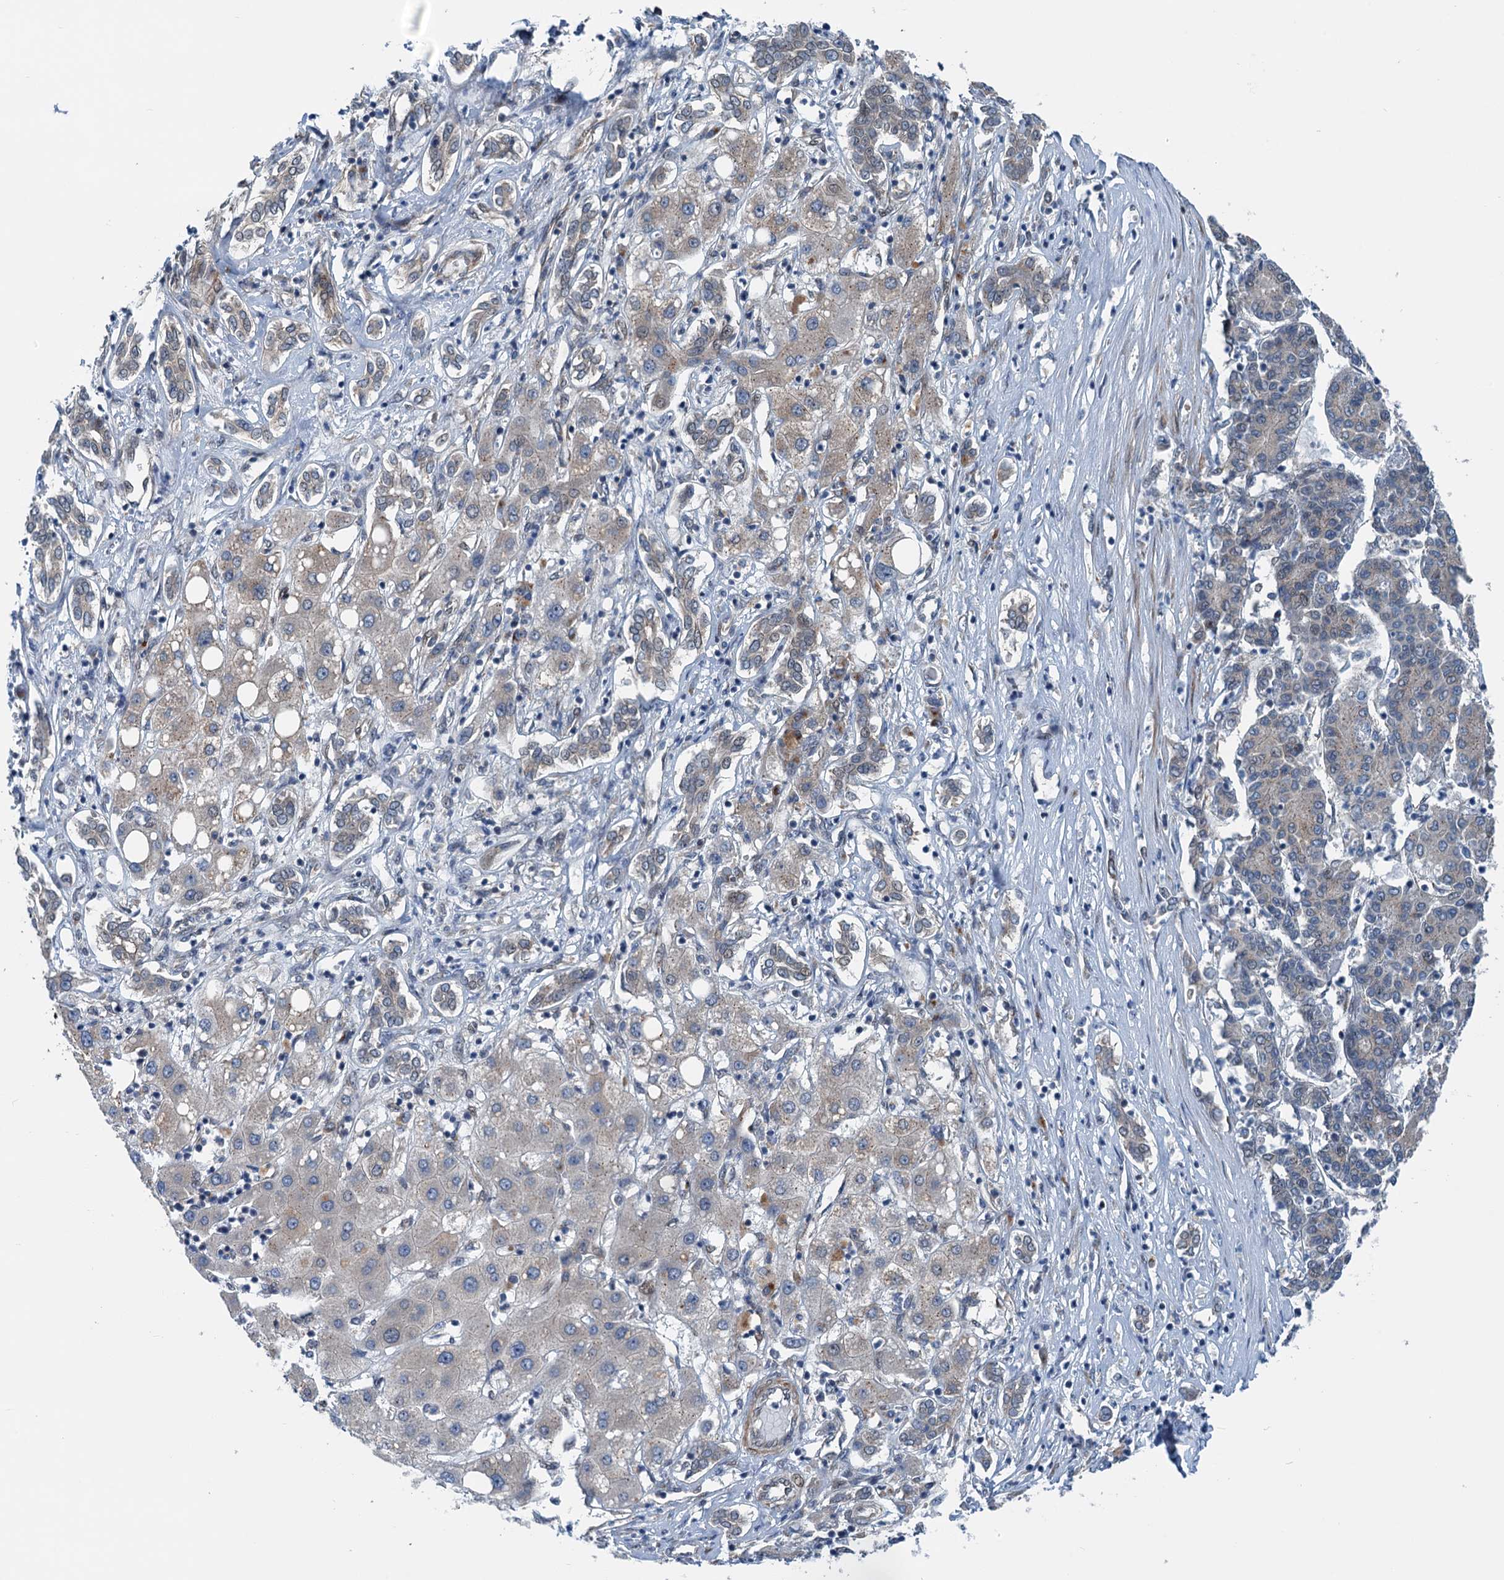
{"staining": {"intensity": "weak", "quantity": "<25%", "location": "cytoplasmic/membranous,nuclear"}, "tissue": "liver cancer", "cell_type": "Tumor cells", "image_type": "cancer", "snomed": [{"axis": "morphology", "description": "Carcinoma, Hepatocellular, NOS"}, {"axis": "topography", "description": "Liver"}], "caption": "IHC of liver cancer (hepatocellular carcinoma) shows no expression in tumor cells.", "gene": "DYNC2I2", "patient": {"sex": "male", "age": 65}}